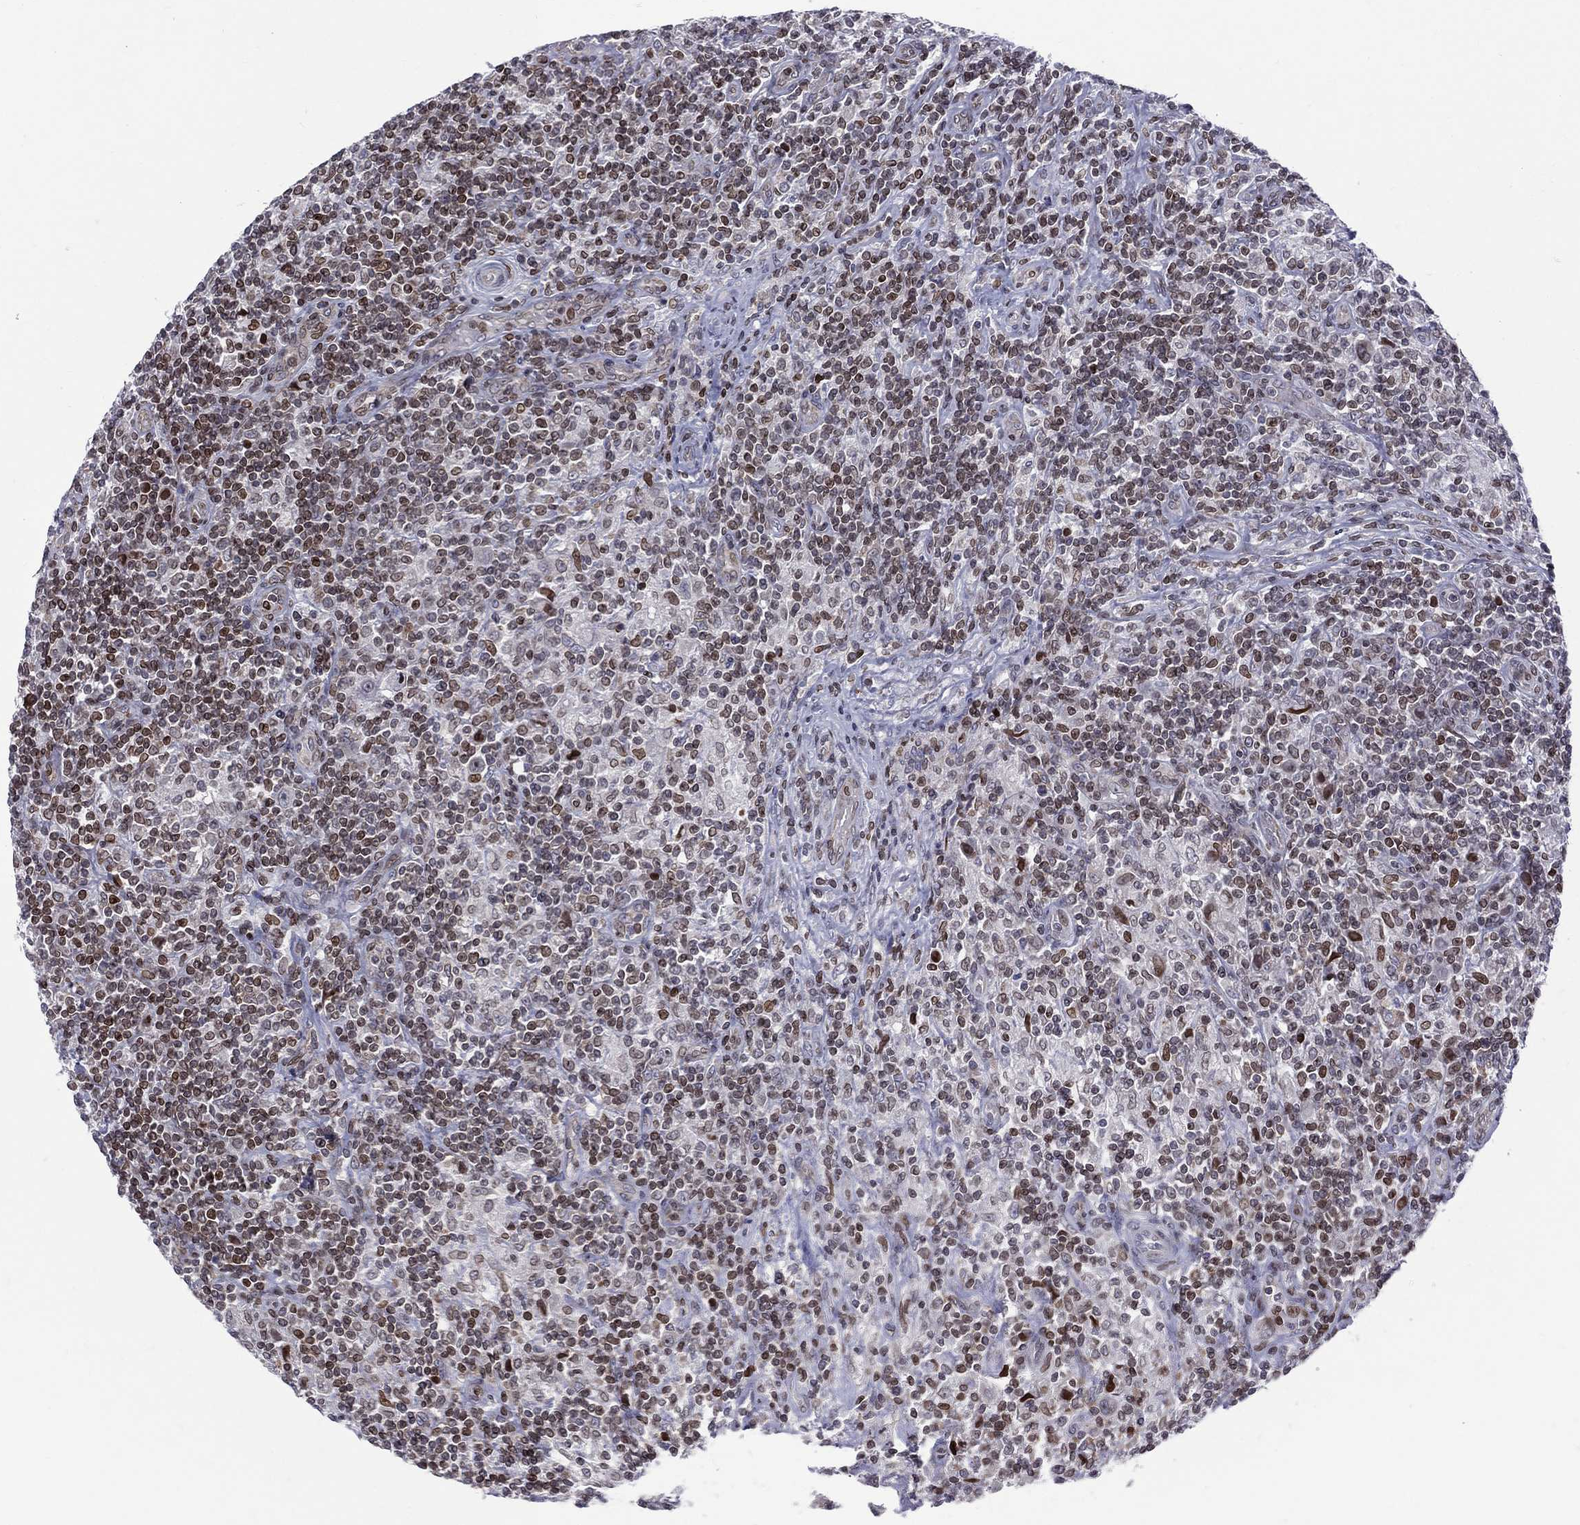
{"staining": {"intensity": "negative", "quantity": "none", "location": "none"}, "tissue": "lymphoma", "cell_type": "Tumor cells", "image_type": "cancer", "snomed": [{"axis": "morphology", "description": "Hodgkin's disease, NOS"}, {"axis": "topography", "description": "Lymph node"}], "caption": "An immunohistochemistry image of lymphoma is shown. There is no staining in tumor cells of lymphoma.", "gene": "DBF4B", "patient": {"sex": "male", "age": 70}}